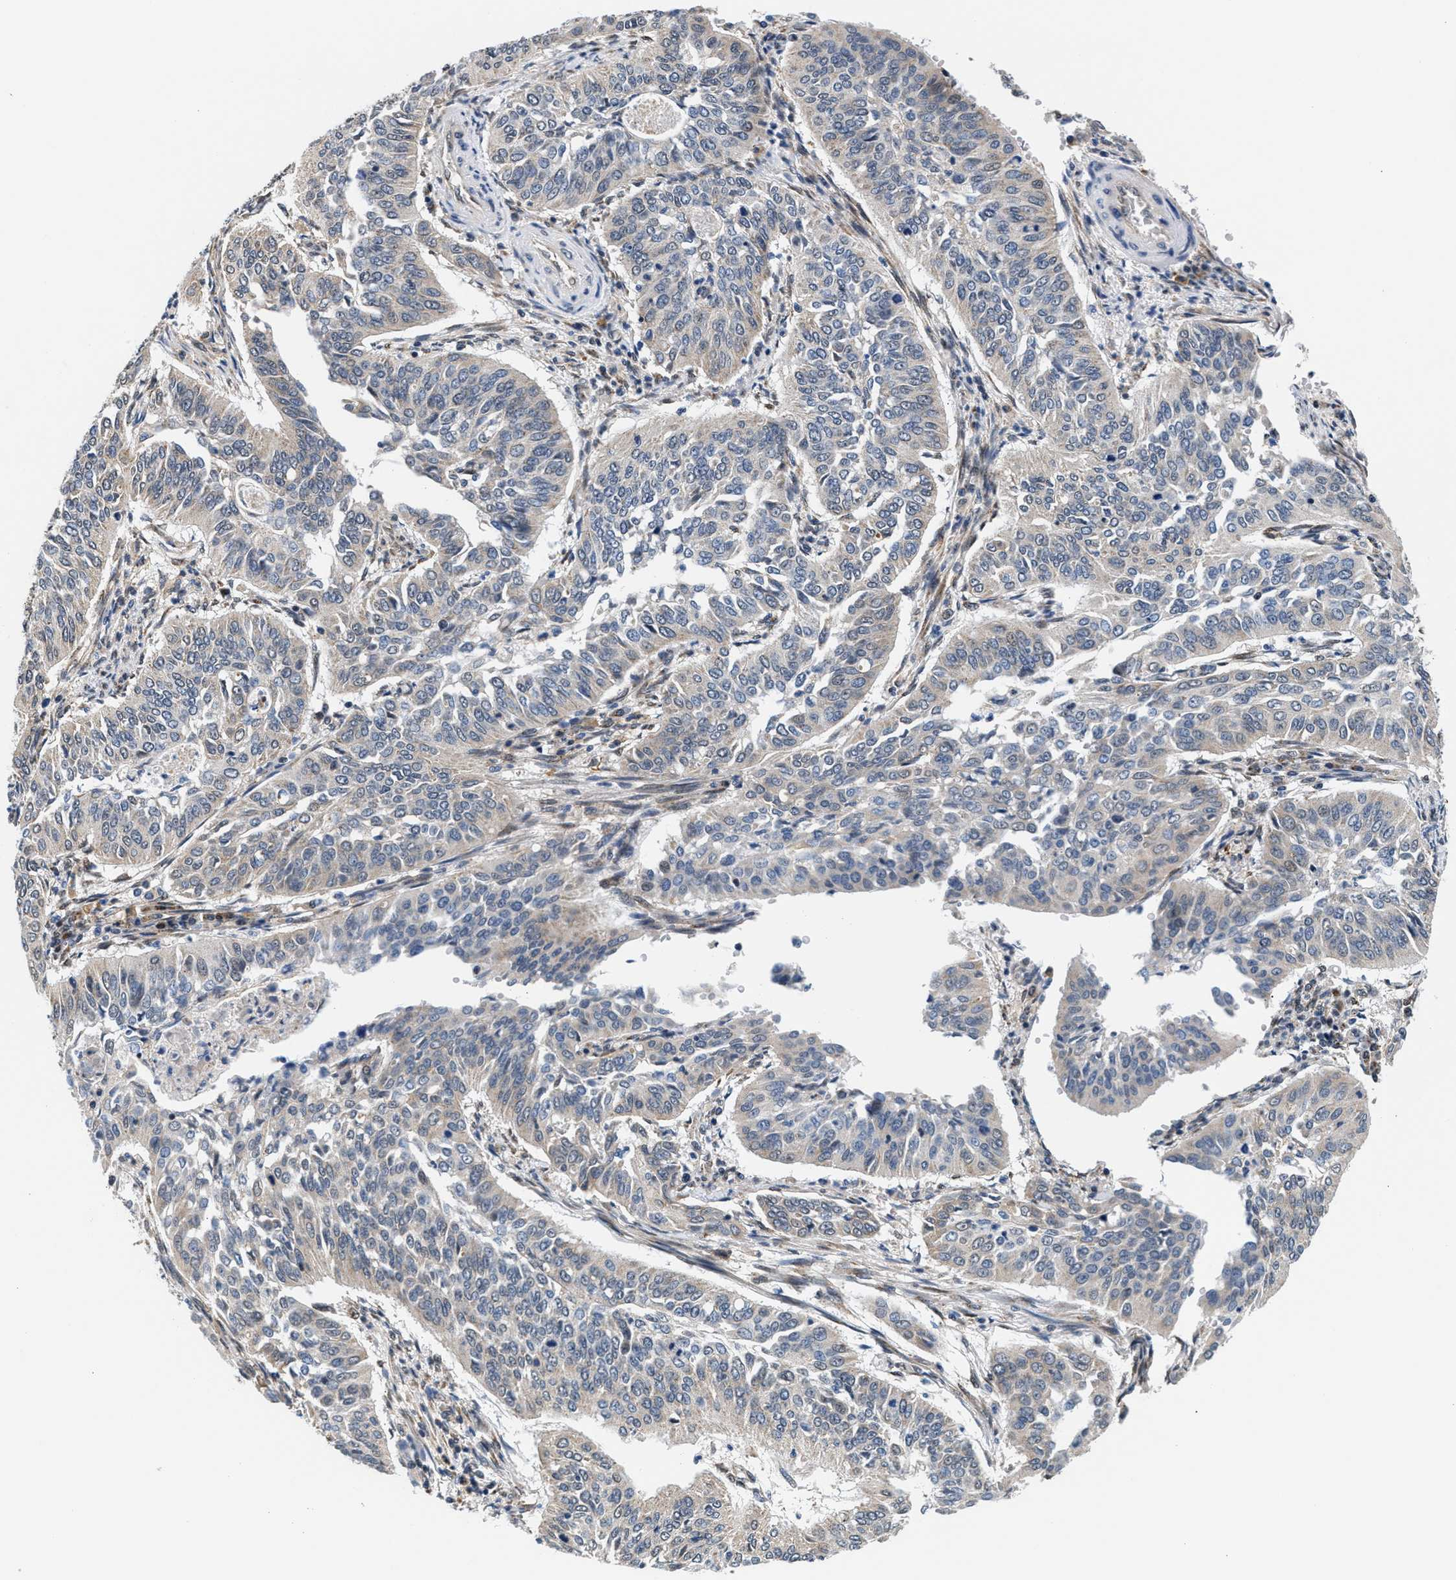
{"staining": {"intensity": "negative", "quantity": "none", "location": "none"}, "tissue": "cervical cancer", "cell_type": "Tumor cells", "image_type": "cancer", "snomed": [{"axis": "morphology", "description": "Normal tissue, NOS"}, {"axis": "morphology", "description": "Squamous cell carcinoma, NOS"}, {"axis": "topography", "description": "Cervix"}], "caption": "Image shows no protein positivity in tumor cells of cervical cancer tissue.", "gene": "KCNMB2", "patient": {"sex": "female", "age": 39}}